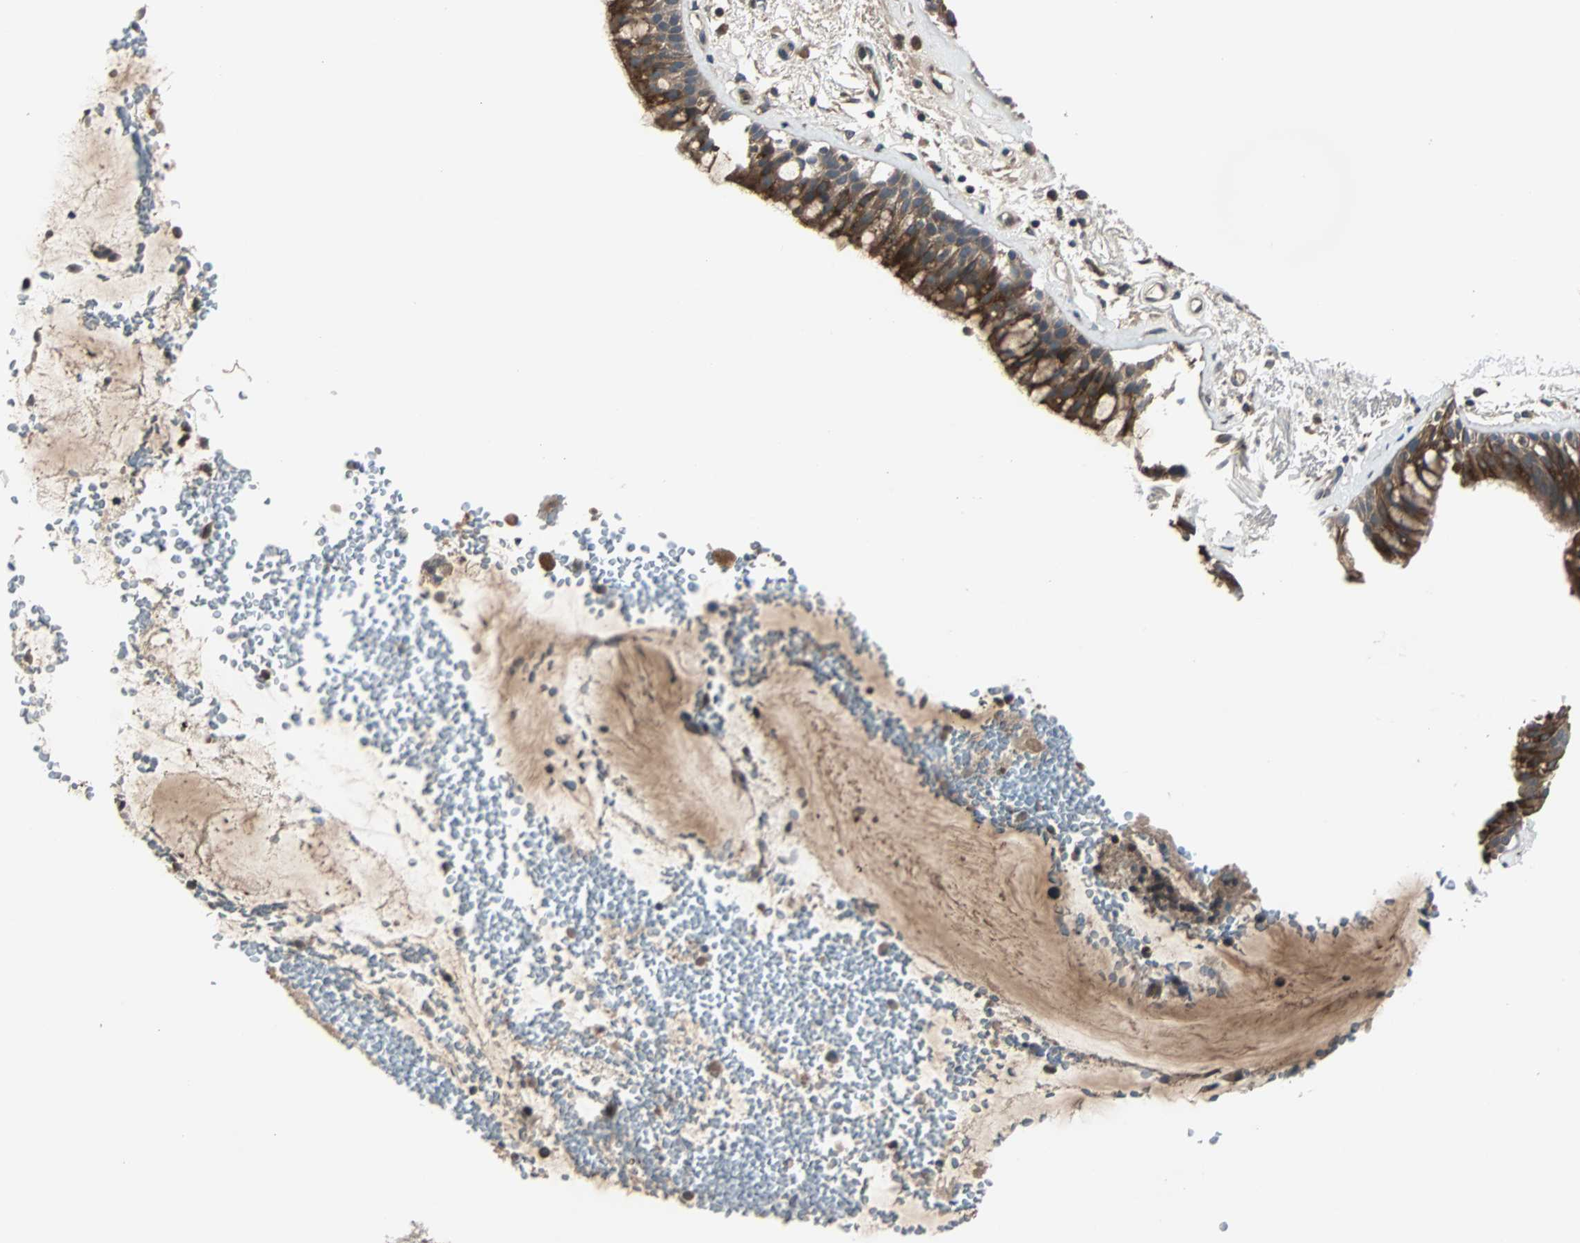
{"staining": {"intensity": "strong", "quantity": ">75%", "location": "cytoplasmic/membranous"}, "tissue": "bronchus", "cell_type": "Respiratory epithelial cells", "image_type": "normal", "snomed": [{"axis": "morphology", "description": "Normal tissue, NOS"}, {"axis": "topography", "description": "Bronchus"}], "caption": "A brown stain labels strong cytoplasmic/membranous positivity of a protein in respiratory epithelial cells of benign human bronchus.", "gene": "ARF1", "patient": {"sex": "male", "age": 66}}